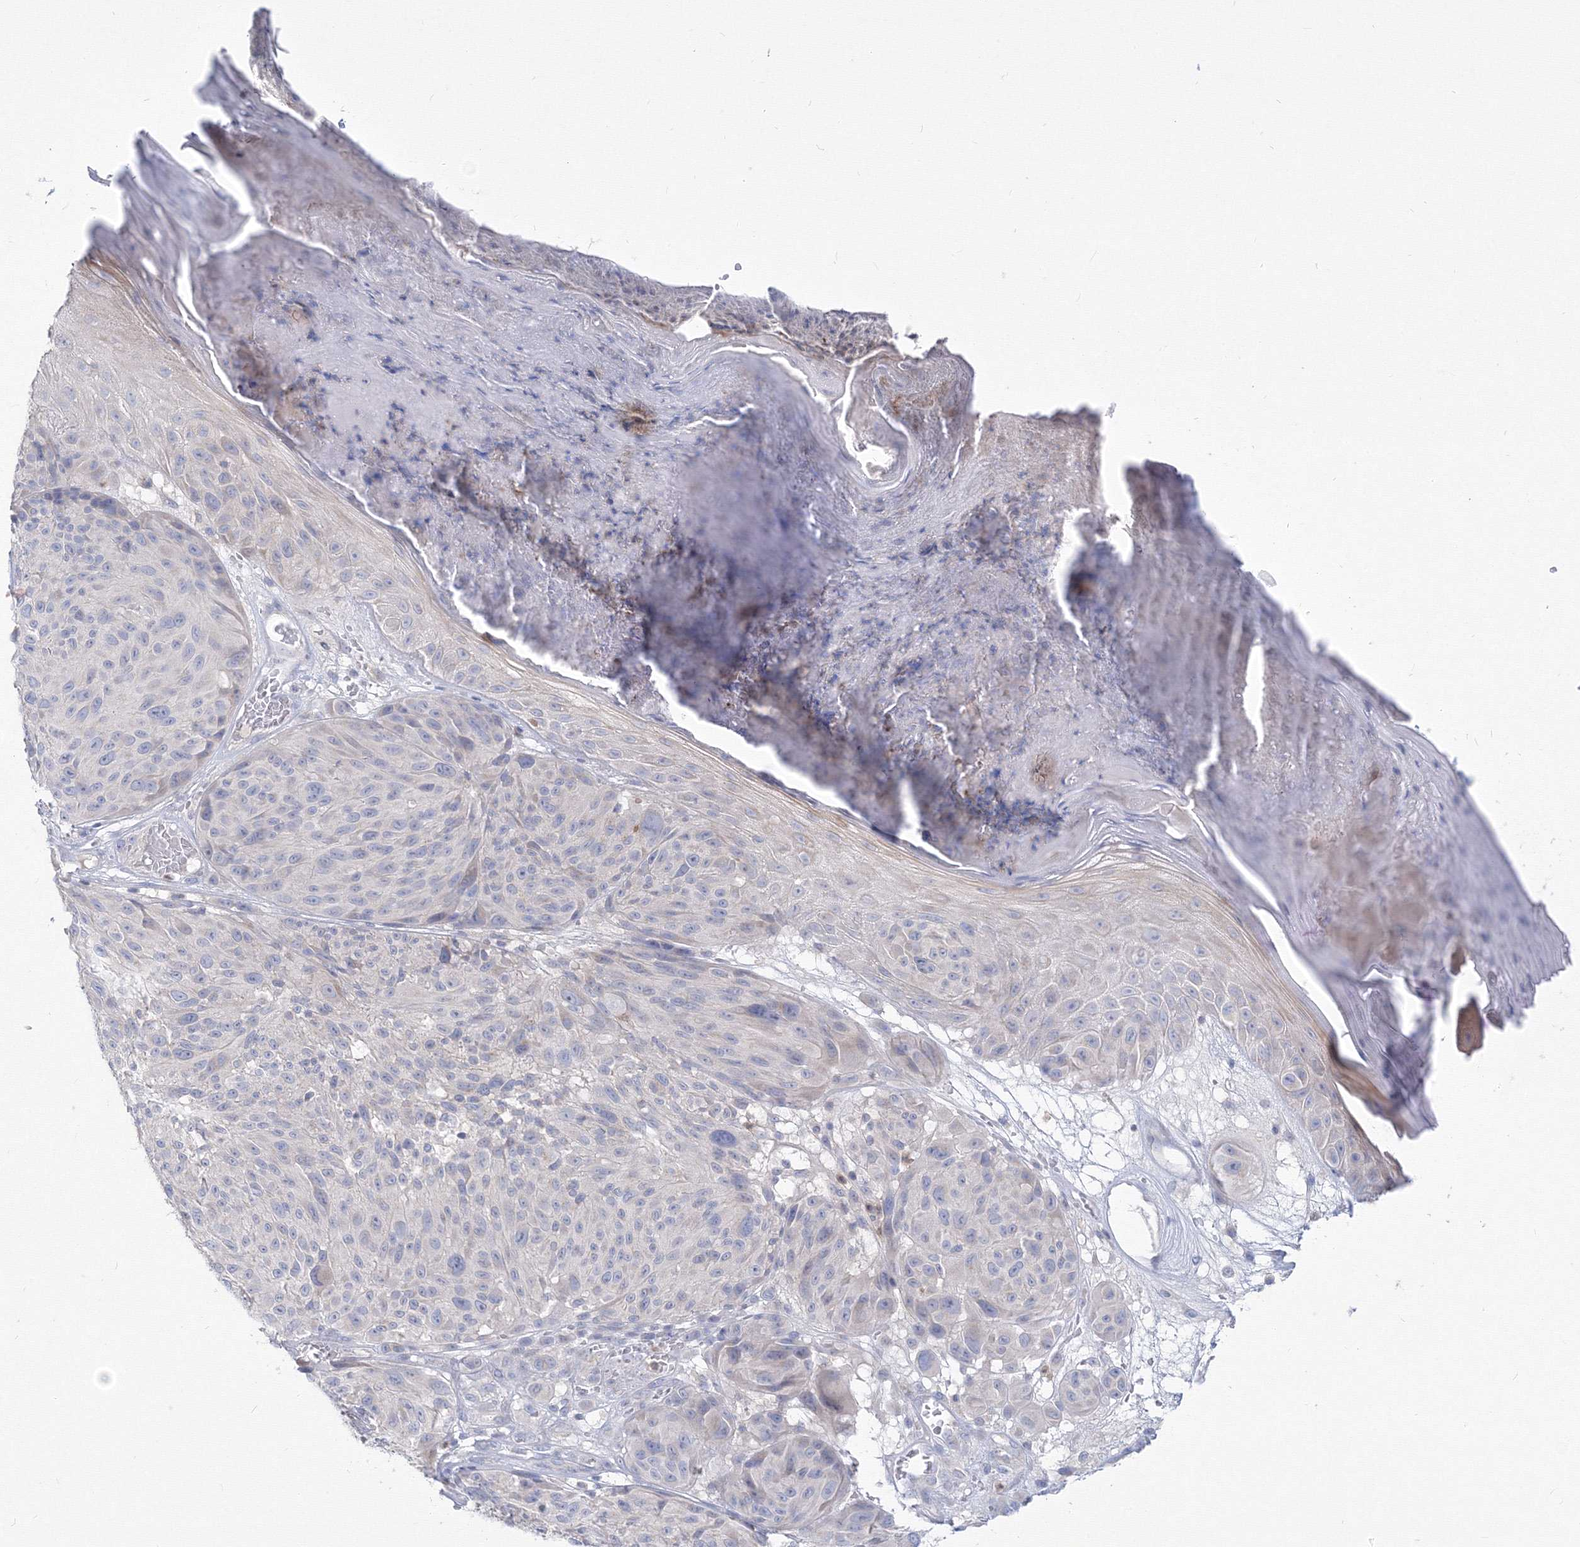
{"staining": {"intensity": "negative", "quantity": "none", "location": "none"}, "tissue": "melanoma", "cell_type": "Tumor cells", "image_type": "cancer", "snomed": [{"axis": "morphology", "description": "Malignant melanoma, NOS"}, {"axis": "topography", "description": "Skin"}], "caption": "This is a image of immunohistochemistry (IHC) staining of malignant melanoma, which shows no staining in tumor cells. (DAB immunohistochemistry, high magnification).", "gene": "FBXL8", "patient": {"sex": "male", "age": 83}}